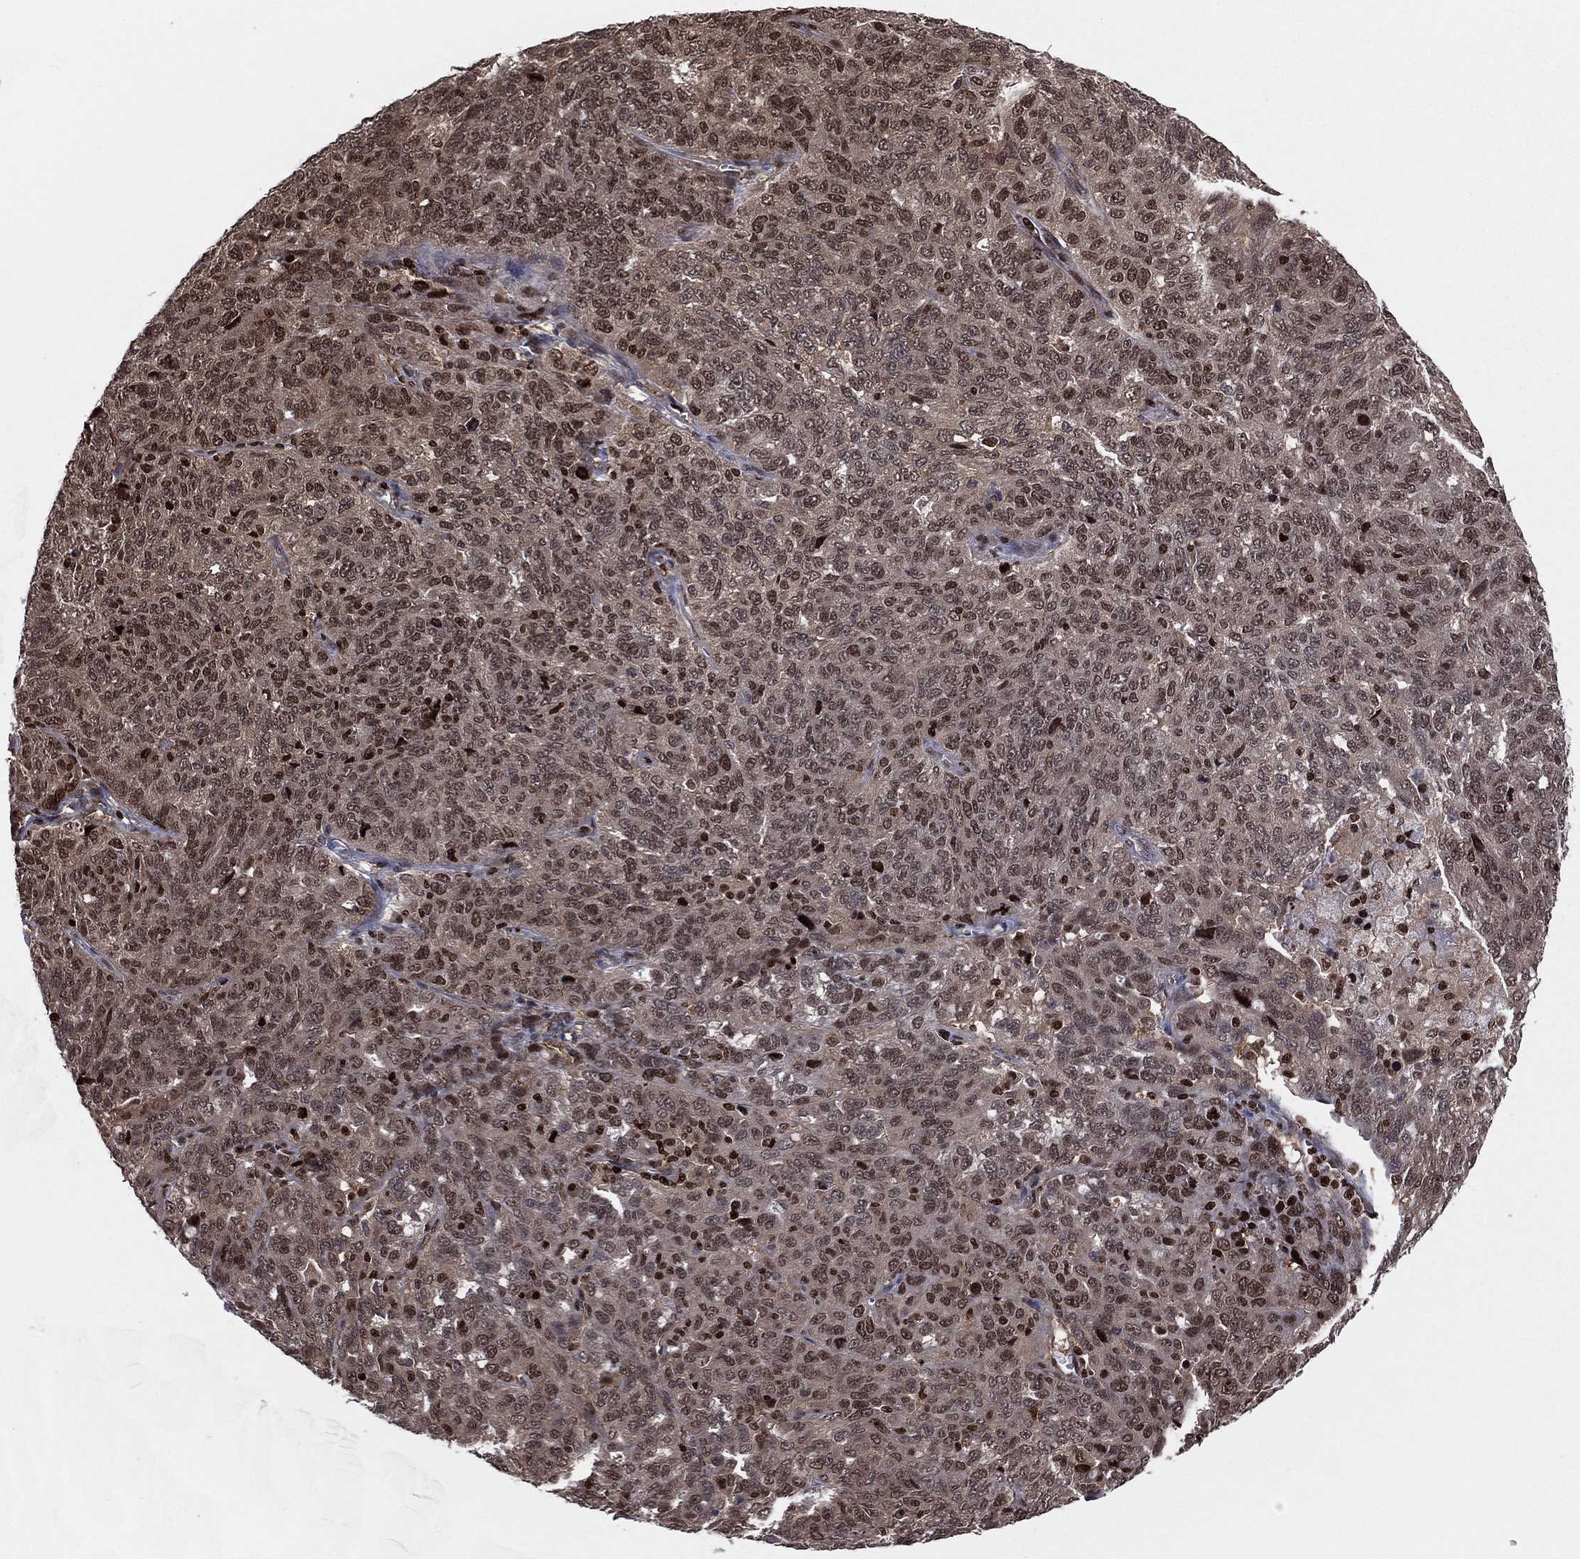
{"staining": {"intensity": "moderate", "quantity": ">75%", "location": "cytoplasmic/membranous,nuclear"}, "tissue": "ovarian cancer", "cell_type": "Tumor cells", "image_type": "cancer", "snomed": [{"axis": "morphology", "description": "Cystadenocarcinoma, serous, NOS"}, {"axis": "topography", "description": "Ovary"}], "caption": "The immunohistochemical stain shows moderate cytoplasmic/membranous and nuclear positivity in tumor cells of ovarian serous cystadenocarcinoma tissue.", "gene": "PSMA1", "patient": {"sex": "female", "age": 71}}